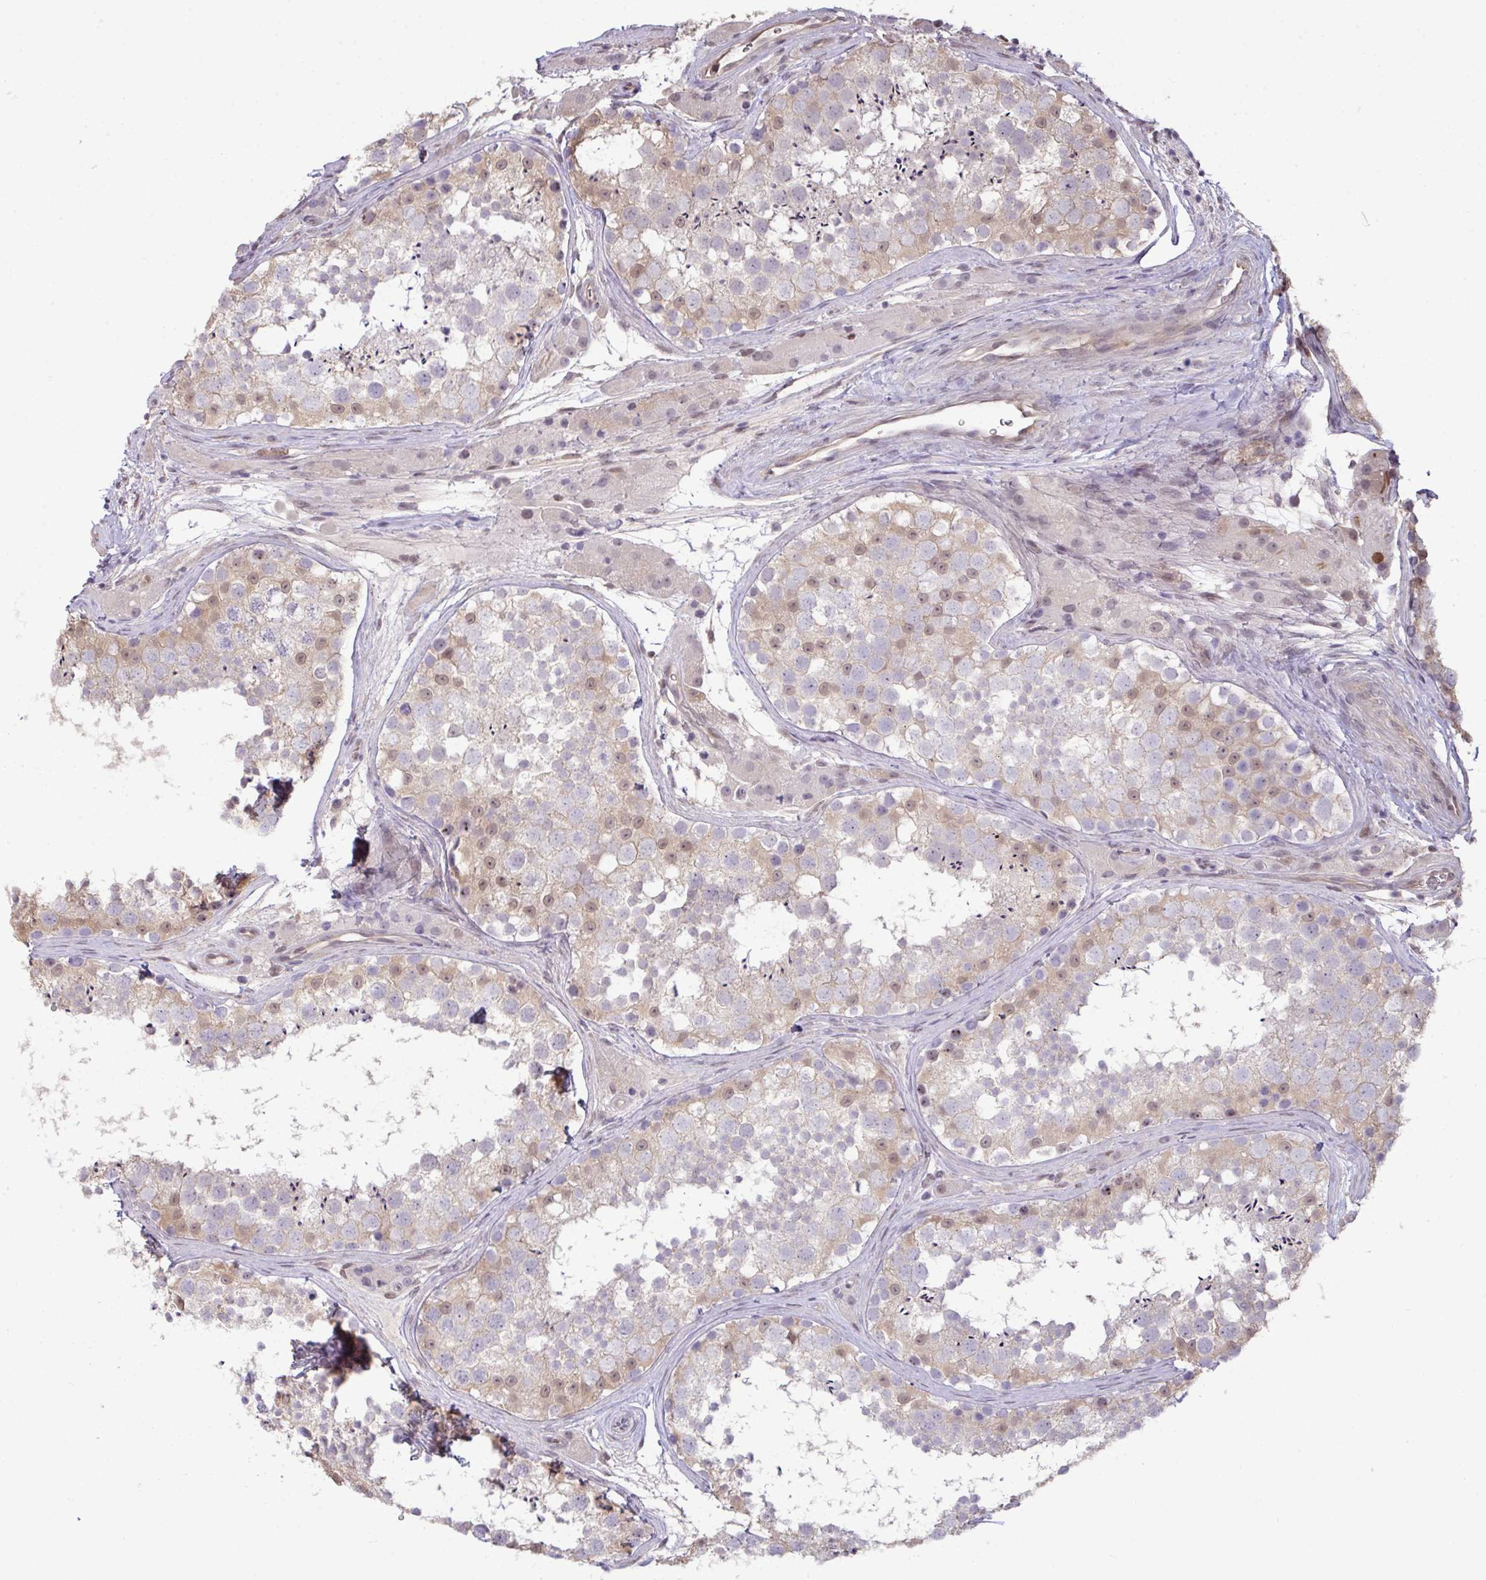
{"staining": {"intensity": "weak", "quantity": "25%-75%", "location": "cytoplasmic/membranous,nuclear"}, "tissue": "testis", "cell_type": "Cells in seminiferous ducts", "image_type": "normal", "snomed": [{"axis": "morphology", "description": "Normal tissue, NOS"}, {"axis": "topography", "description": "Testis"}], "caption": "Testis was stained to show a protein in brown. There is low levels of weak cytoplasmic/membranous,nuclear expression in approximately 25%-75% of cells in seminiferous ducts. The protein is shown in brown color, while the nuclei are stained blue.", "gene": "SETD7", "patient": {"sex": "male", "age": 41}}